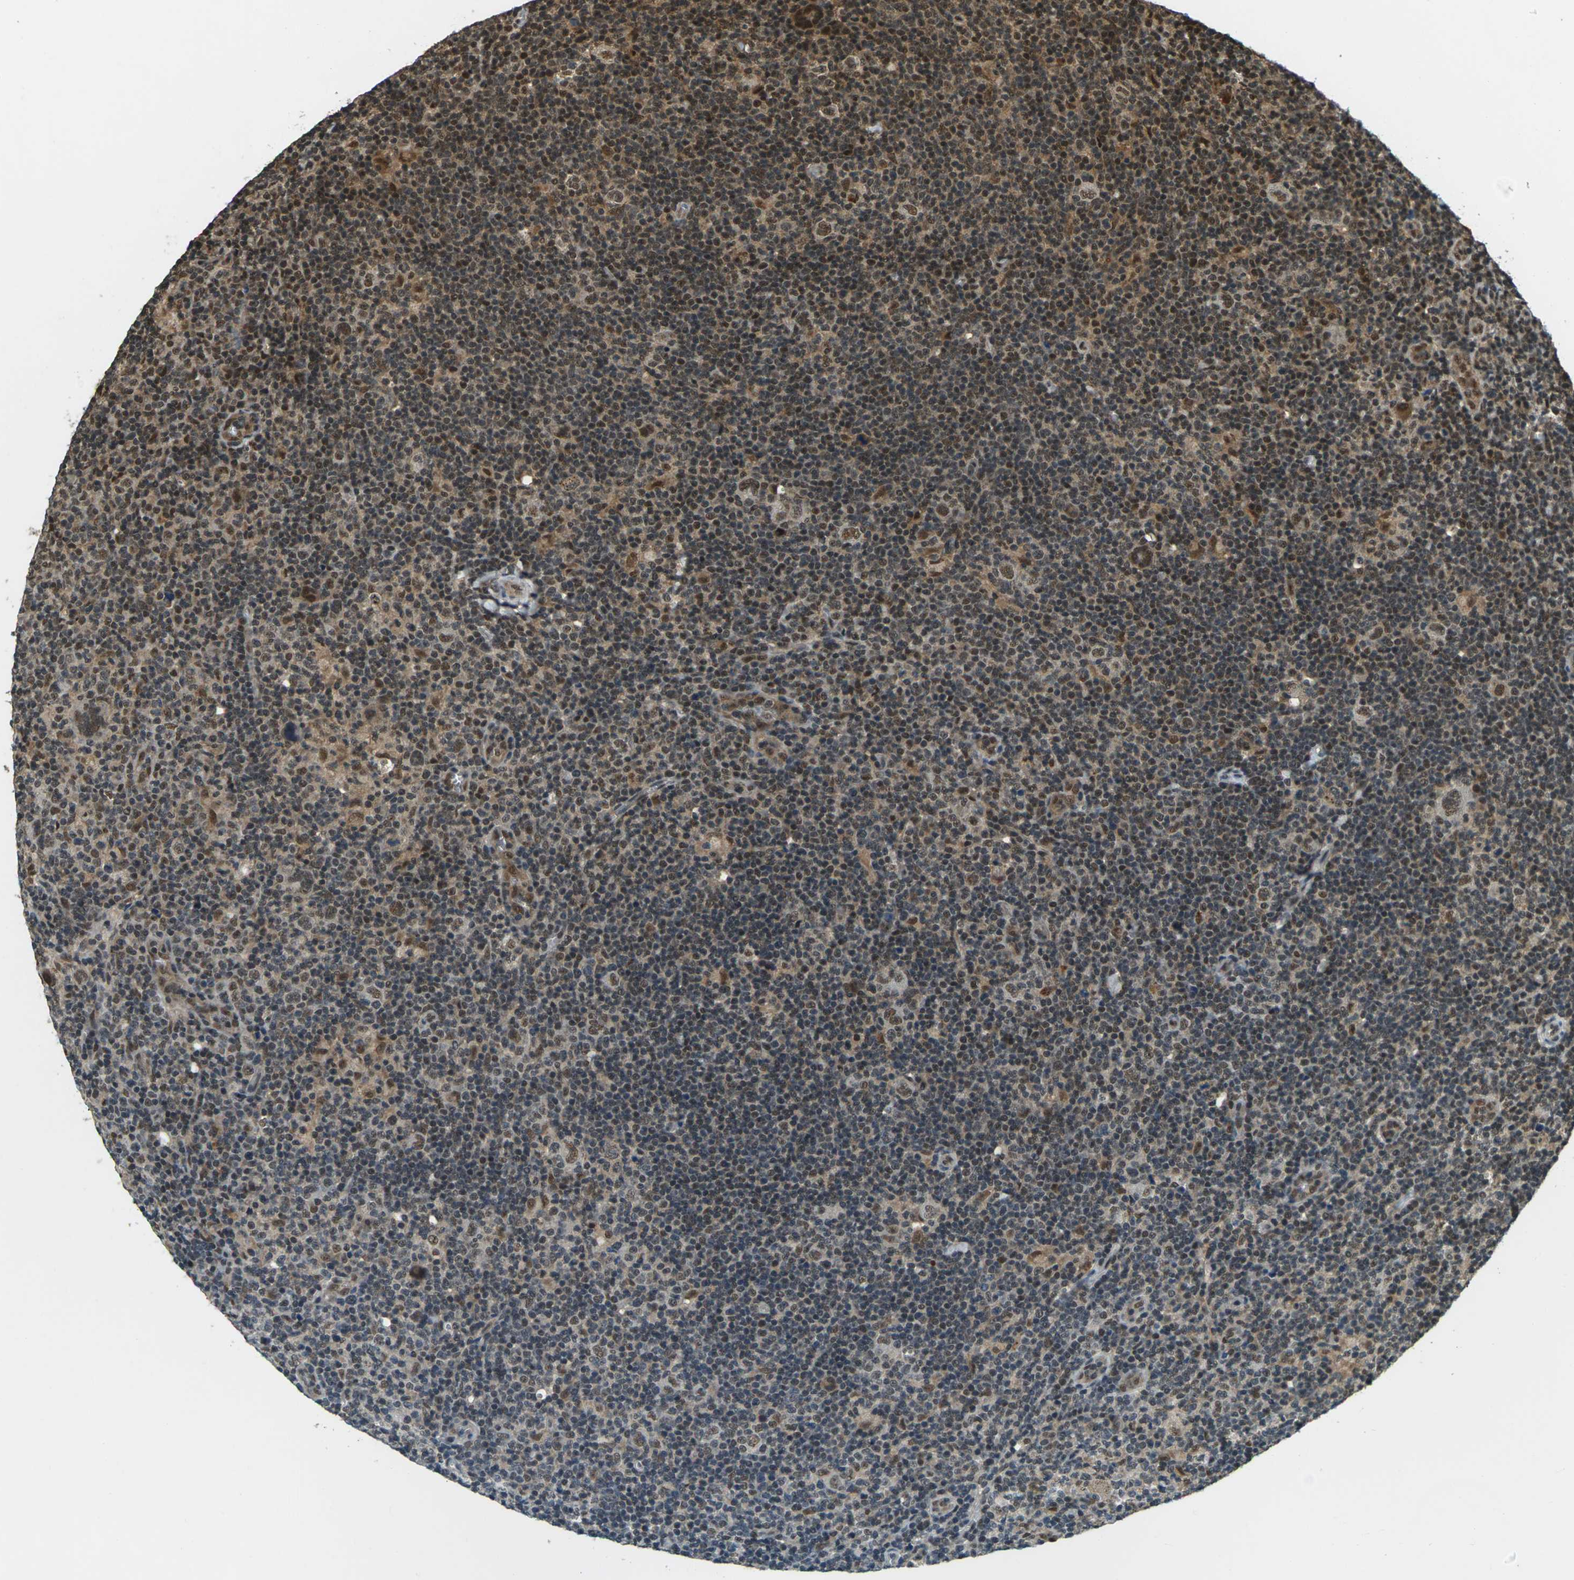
{"staining": {"intensity": "moderate", "quantity": ">75%", "location": "nuclear"}, "tissue": "lymphoma", "cell_type": "Tumor cells", "image_type": "cancer", "snomed": [{"axis": "morphology", "description": "Hodgkin's disease, NOS"}, {"axis": "topography", "description": "Lymph node"}], "caption": "Lymphoma tissue shows moderate nuclear positivity in about >75% of tumor cells, visualized by immunohistochemistry.", "gene": "NR4A2", "patient": {"sex": "female", "age": 57}}